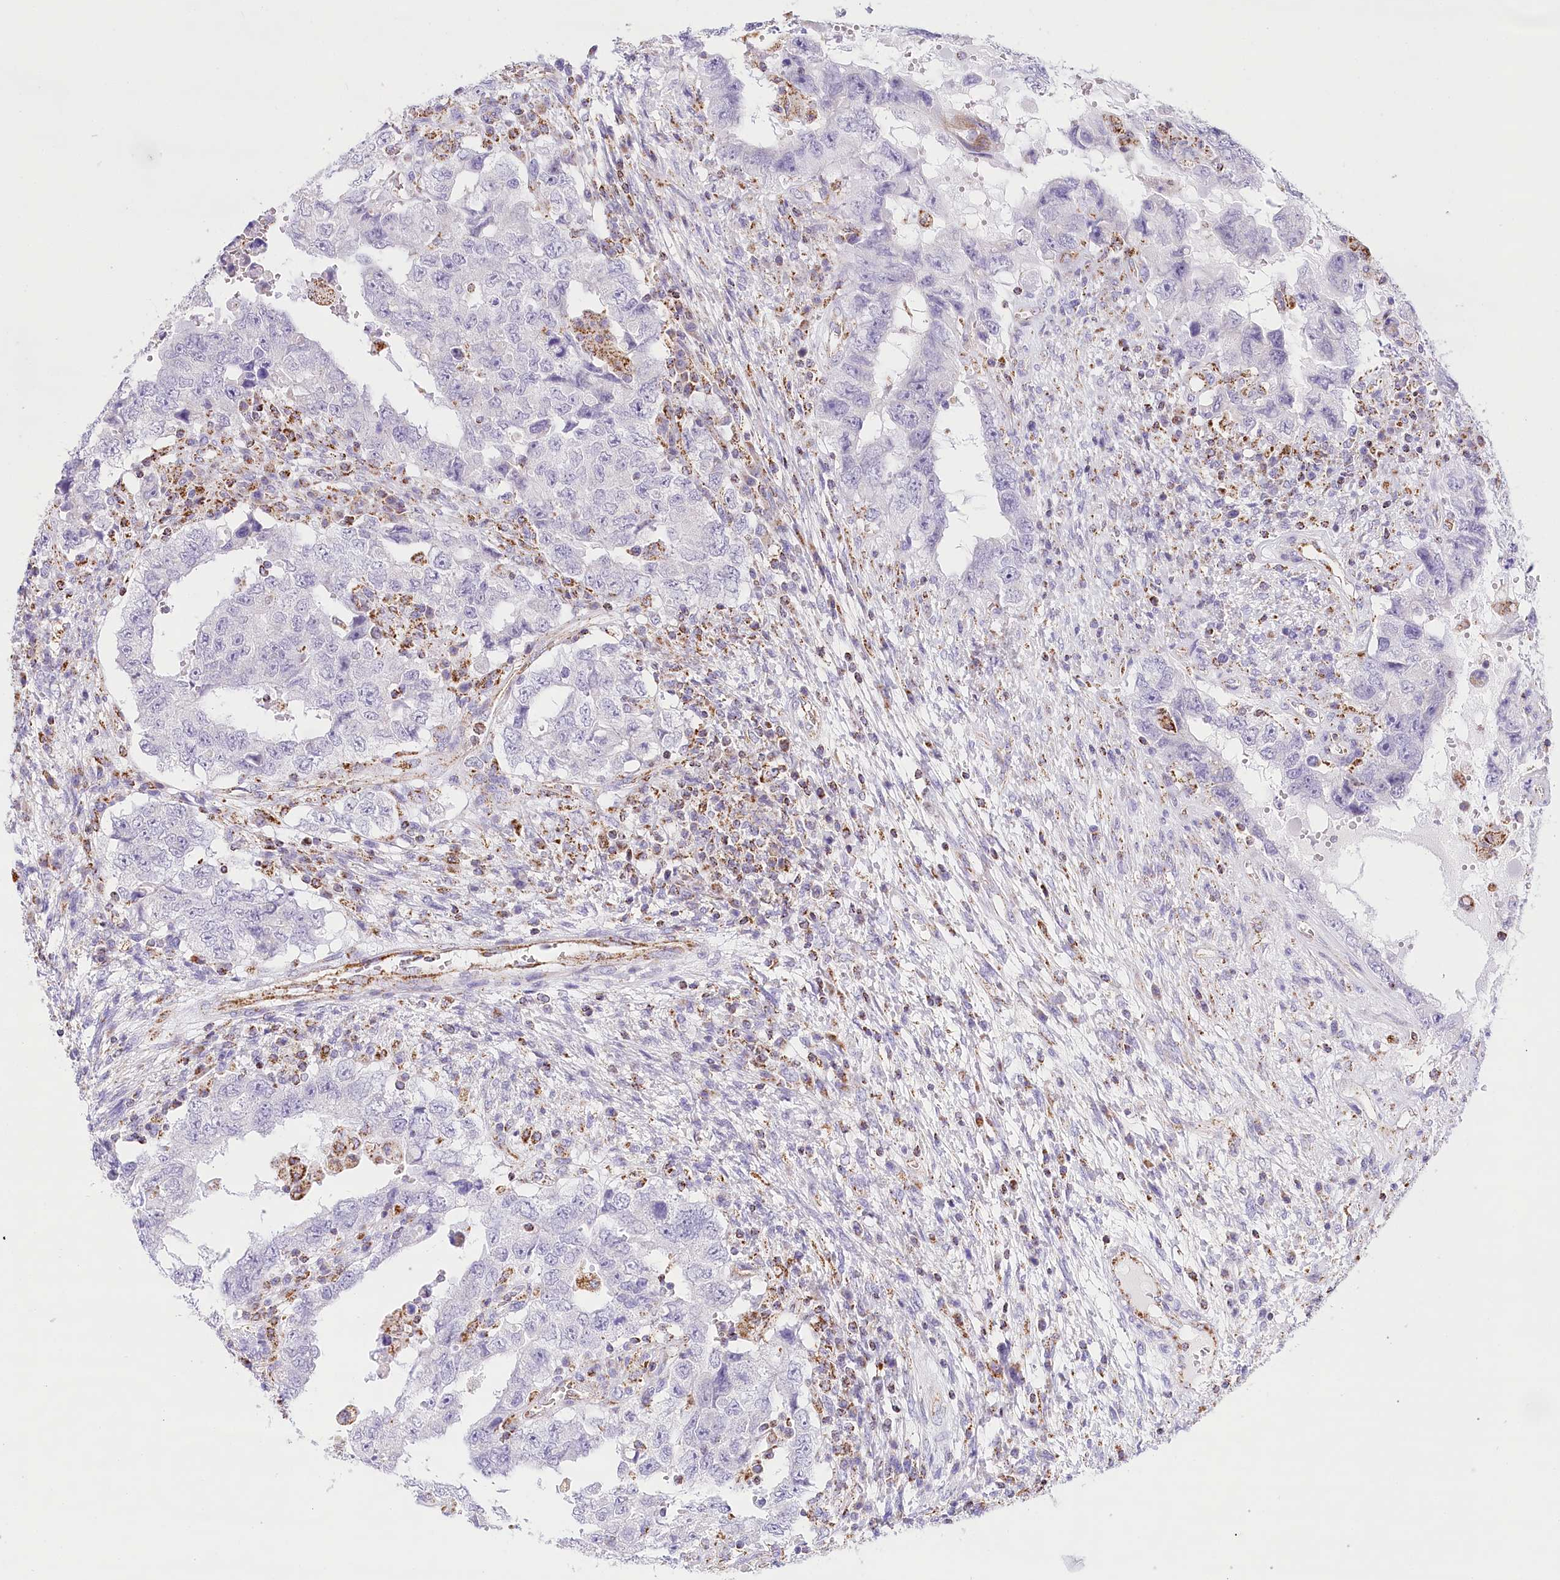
{"staining": {"intensity": "negative", "quantity": "none", "location": "none"}, "tissue": "testis cancer", "cell_type": "Tumor cells", "image_type": "cancer", "snomed": [{"axis": "morphology", "description": "Carcinoma, Embryonal, NOS"}, {"axis": "topography", "description": "Testis"}], "caption": "IHC of embryonal carcinoma (testis) displays no expression in tumor cells.", "gene": "LSS", "patient": {"sex": "male", "age": 26}}